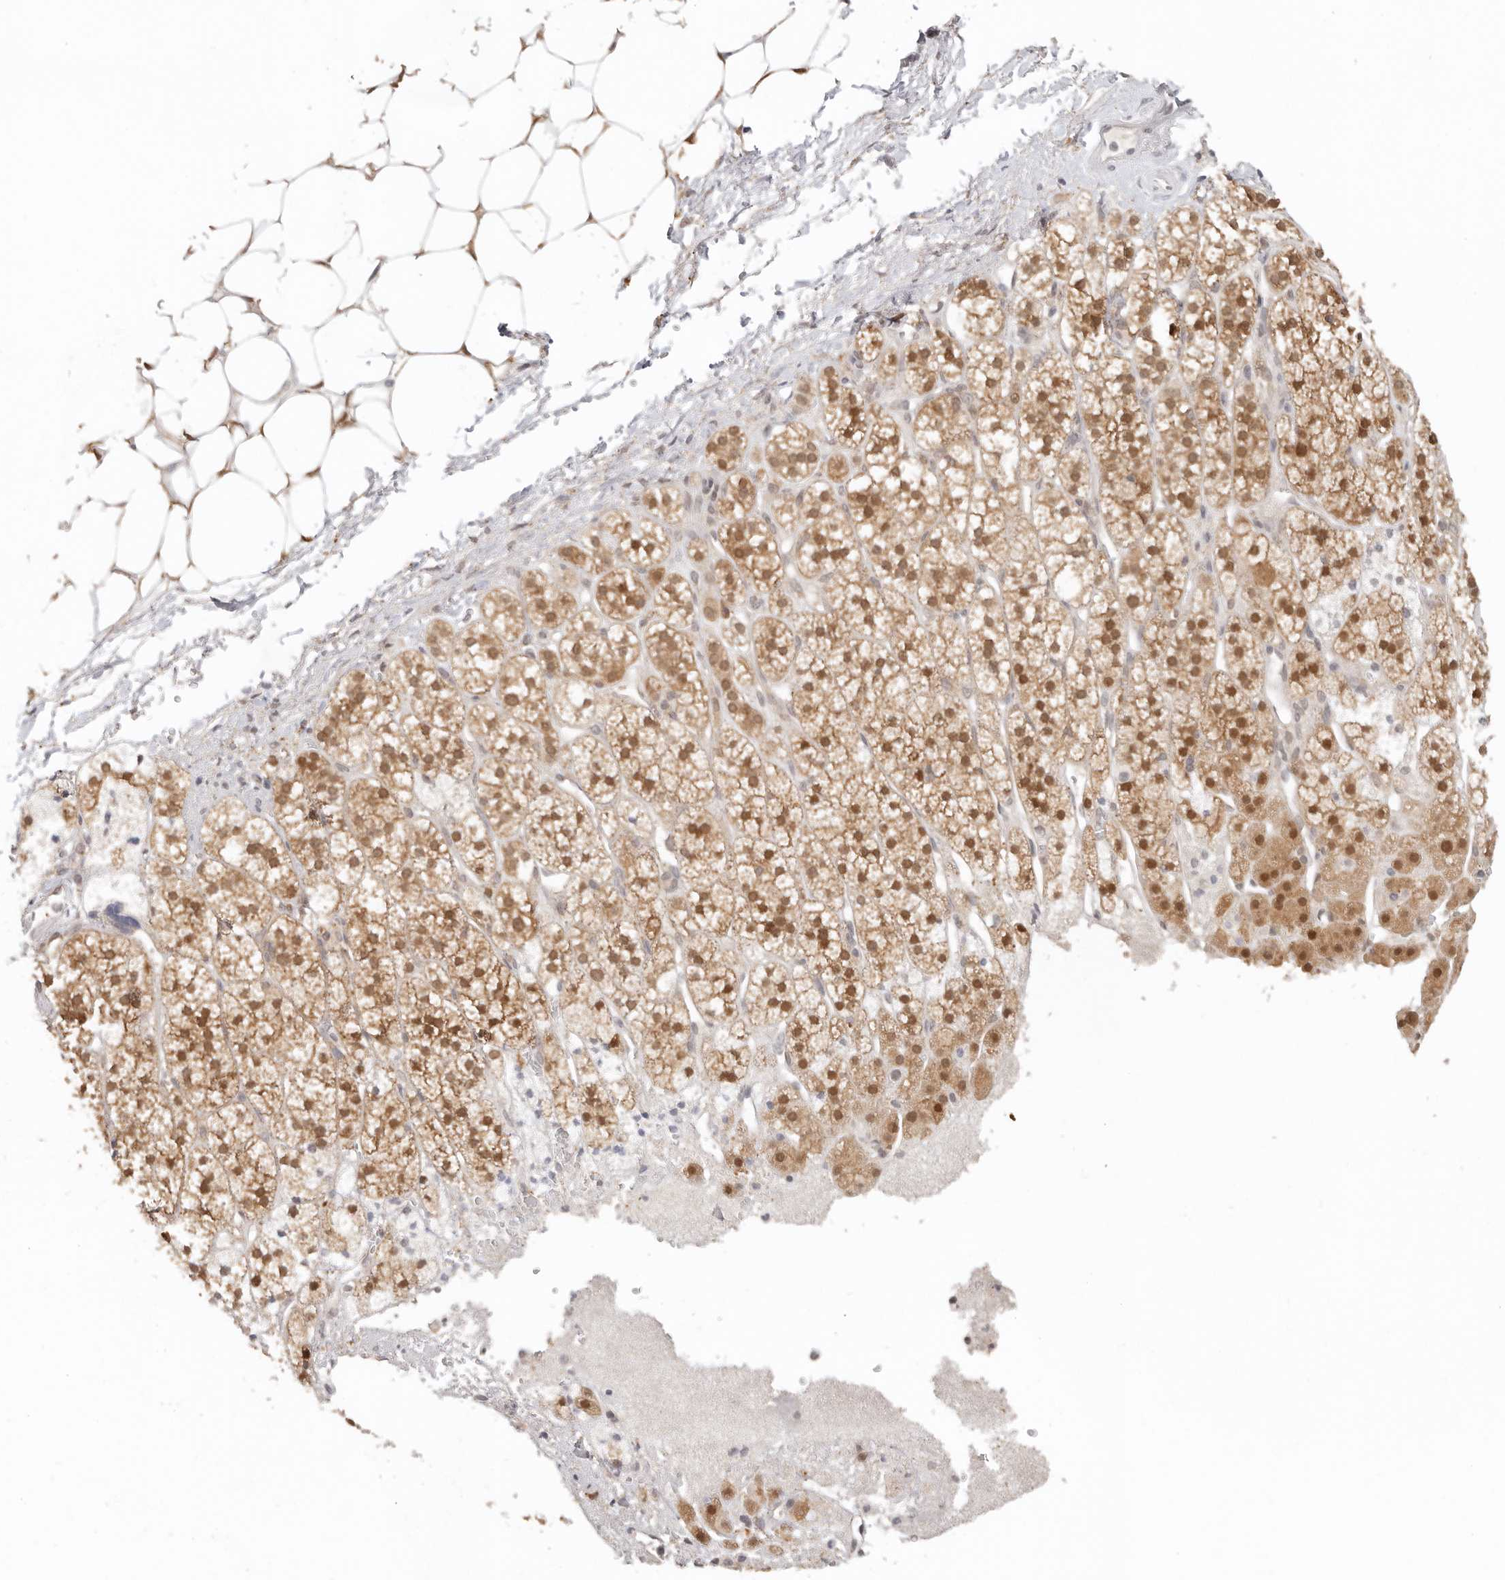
{"staining": {"intensity": "moderate", "quantity": ">75%", "location": "cytoplasmic/membranous,nuclear"}, "tissue": "adrenal gland", "cell_type": "Glandular cells", "image_type": "normal", "snomed": [{"axis": "morphology", "description": "Normal tissue, NOS"}, {"axis": "topography", "description": "Adrenal gland"}], "caption": "A brown stain labels moderate cytoplasmic/membranous,nuclear positivity of a protein in glandular cells of normal human adrenal gland. The staining is performed using DAB brown chromogen to label protein expression. The nuclei are counter-stained blue using hematoxylin.", "gene": "LARP7", "patient": {"sex": "male", "age": 56}}